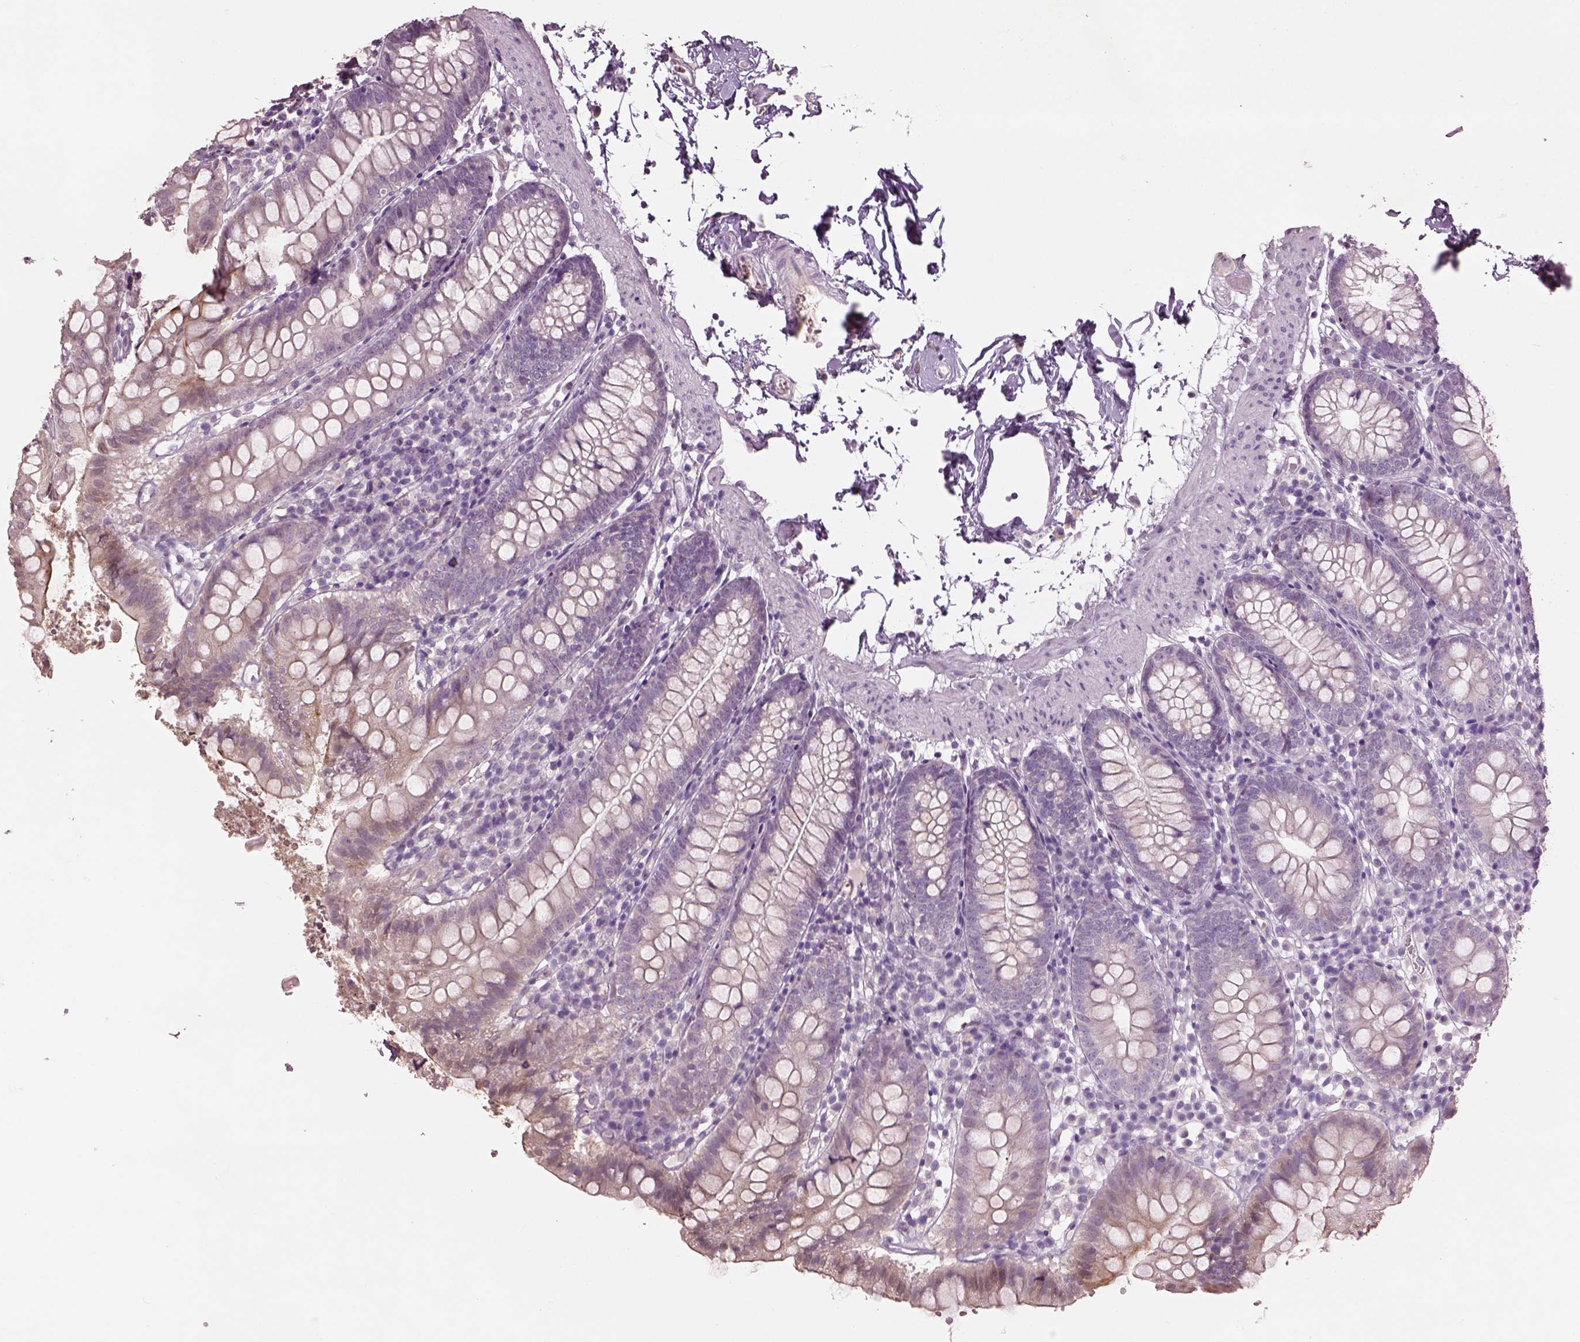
{"staining": {"intensity": "negative", "quantity": "none", "location": "none"}, "tissue": "small intestine", "cell_type": "Glandular cells", "image_type": "normal", "snomed": [{"axis": "morphology", "description": "Normal tissue, NOS"}, {"axis": "topography", "description": "Small intestine"}], "caption": "This image is of unremarkable small intestine stained with immunohistochemistry to label a protein in brown with the nuclei are counter-stained blue. There is no staining in glandular cells. (Brightfield microscopy of DAB immunohistochemistry (IHC) at high magnification).", "gene": "KCNIP3", "patient": {"sex": "female", "age": 90}}